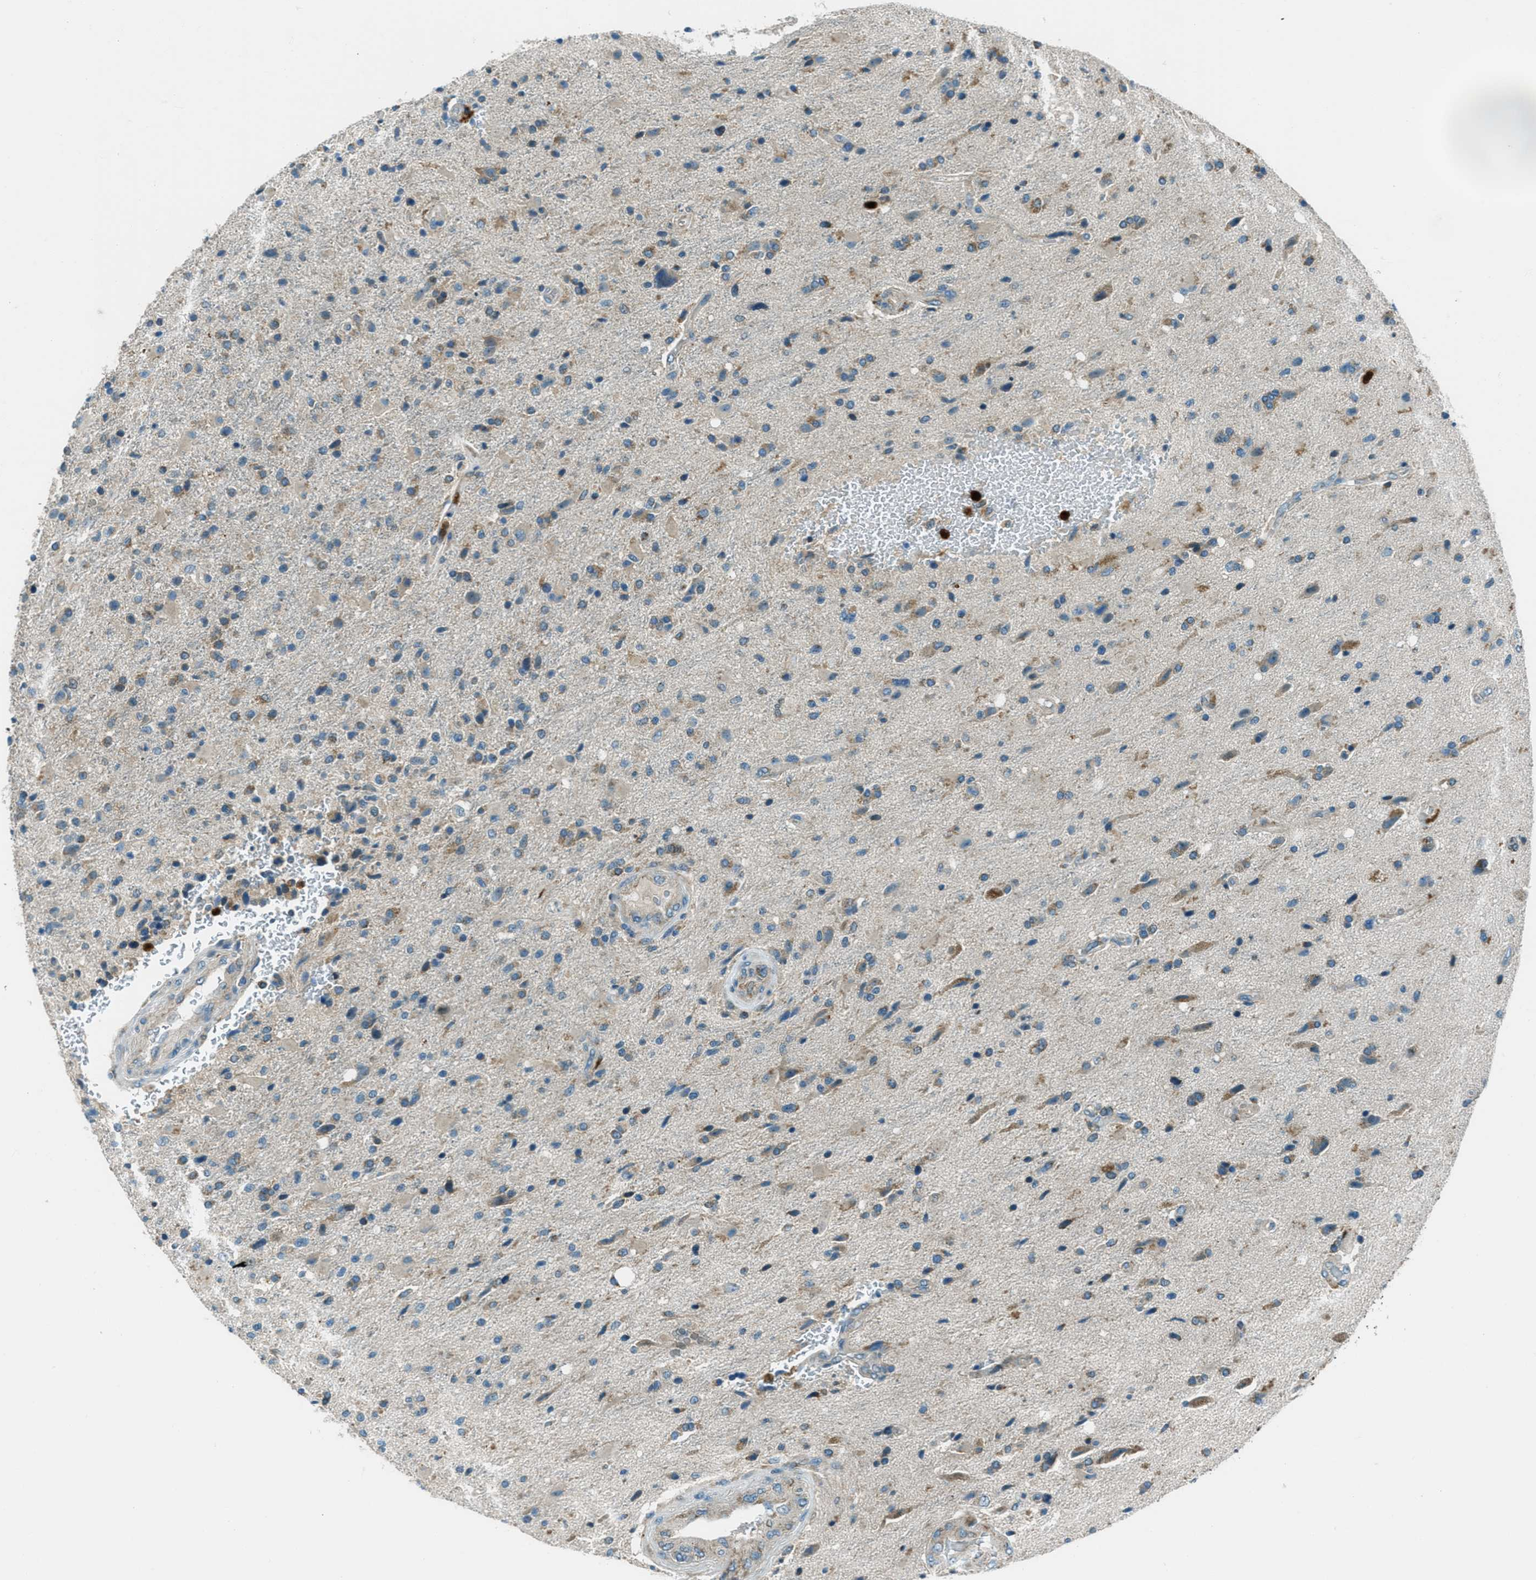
{"staining": {"intensity": "moderate", "quantity": "25%-75%", "location": "cytoplasmic/membranous"}, "tissue": "glioma", "cell_type": "Tumor cells", "image_type": "cancer", "snomed": [{"axis": "morphology", "description": "Glioma, malignant, High grade"}, {"axis": "topography", "description": "Brain"}], "caption": "This is an image of IHC staining of malignant glioma (high-grade), which shows moderate expression in the cytoplasmic/membranous of tumor cells.", "gene": "FAR1", "patient": {"sex": "male", "age": 72}}